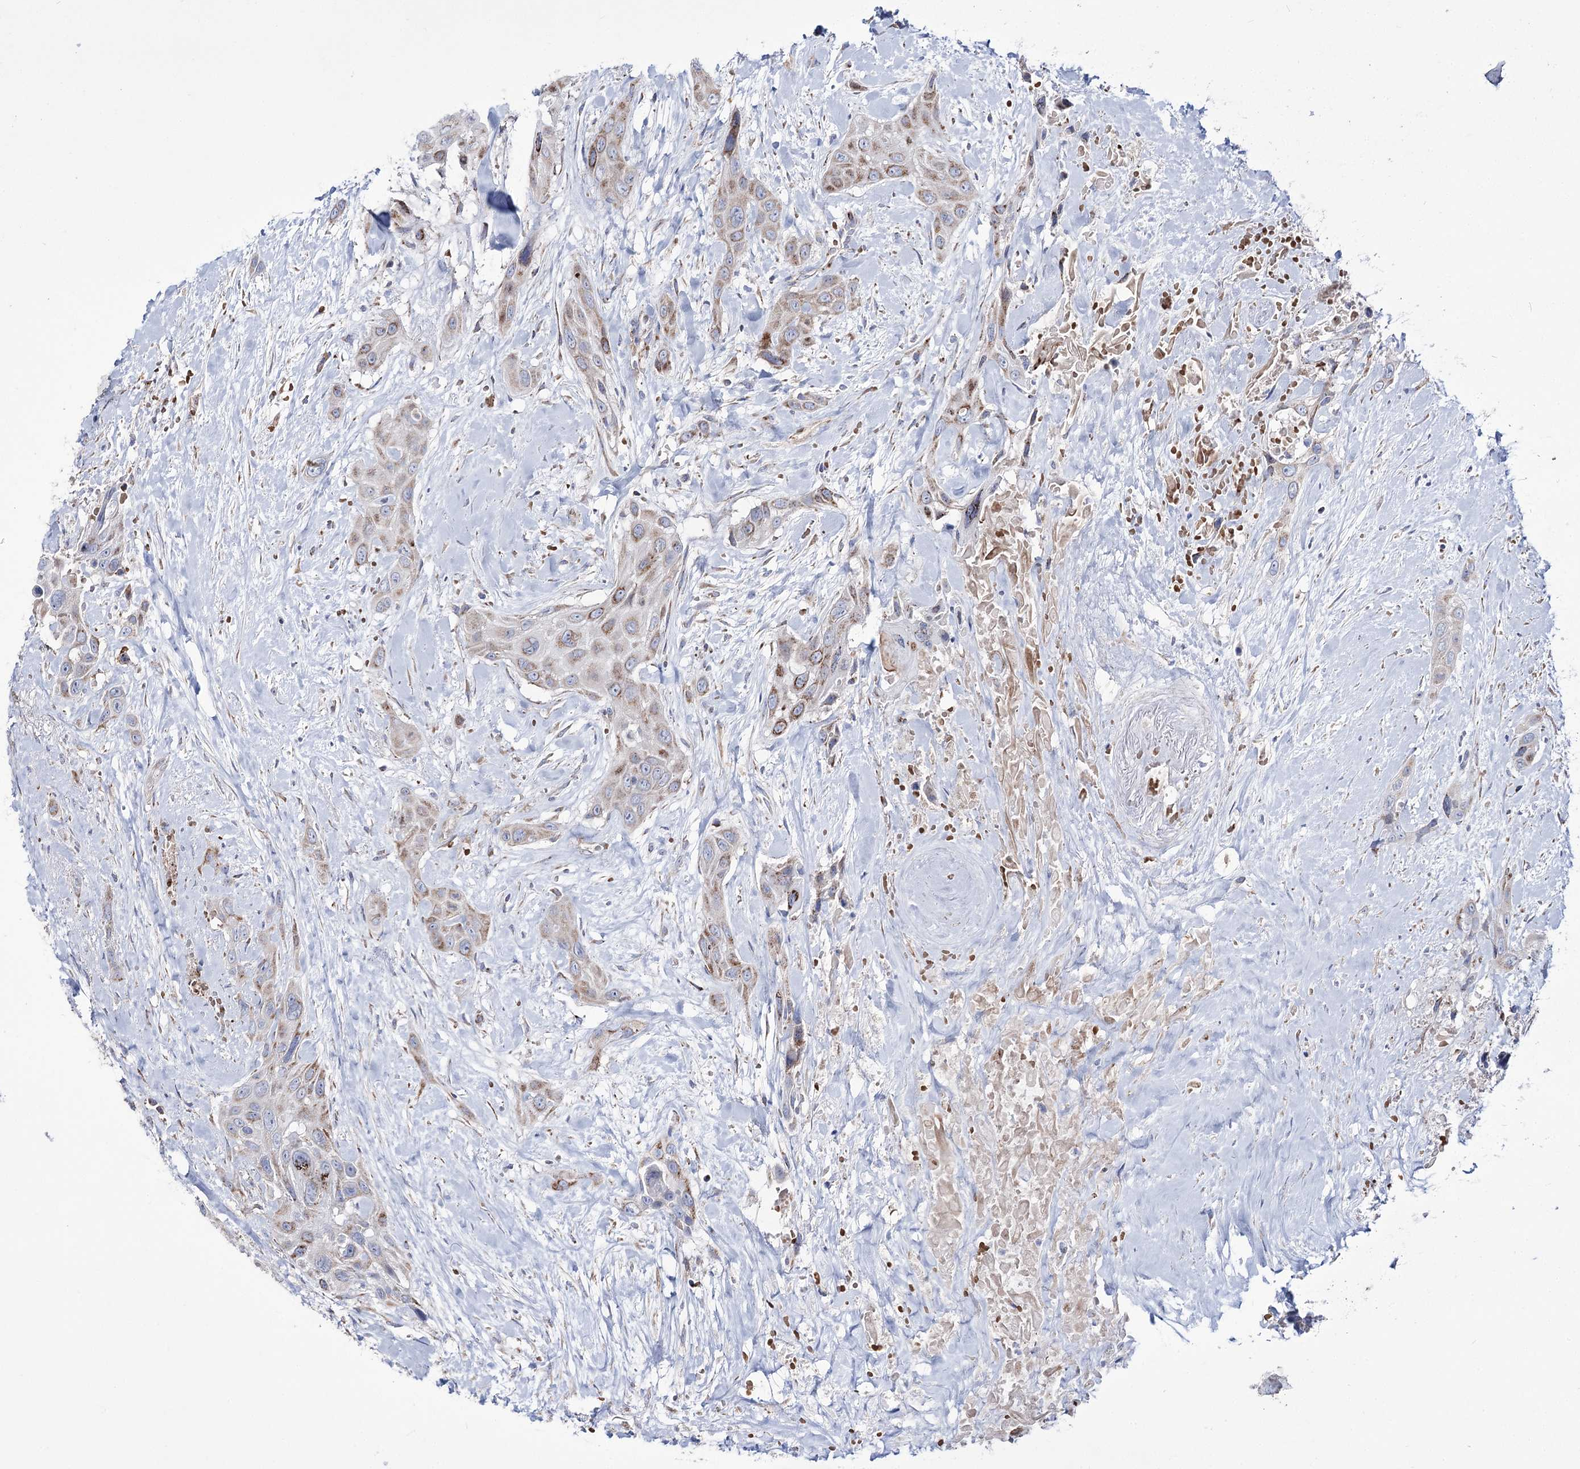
{"staining": {"intensity": "moderate", "quantity": "<25%", "location": "cytoplasmic/membranous"}, "tissue": "head and neck cancer", "cell_type": "Tumor cells", "image_type": "cancer", "snomed": [{"axis": "morphology", "description": "Squamous cell carcinoma, NOS"}, {"axis": "topography", "description": "Head-Neck"}], "caption": "The immunohistochemical stain labels moderate cytoplasmic/membranous staining in tumor cells of head and neck cancer tissue.", "gene": "OSBPL5", "patient": {"sex": "male", "age": 81}}